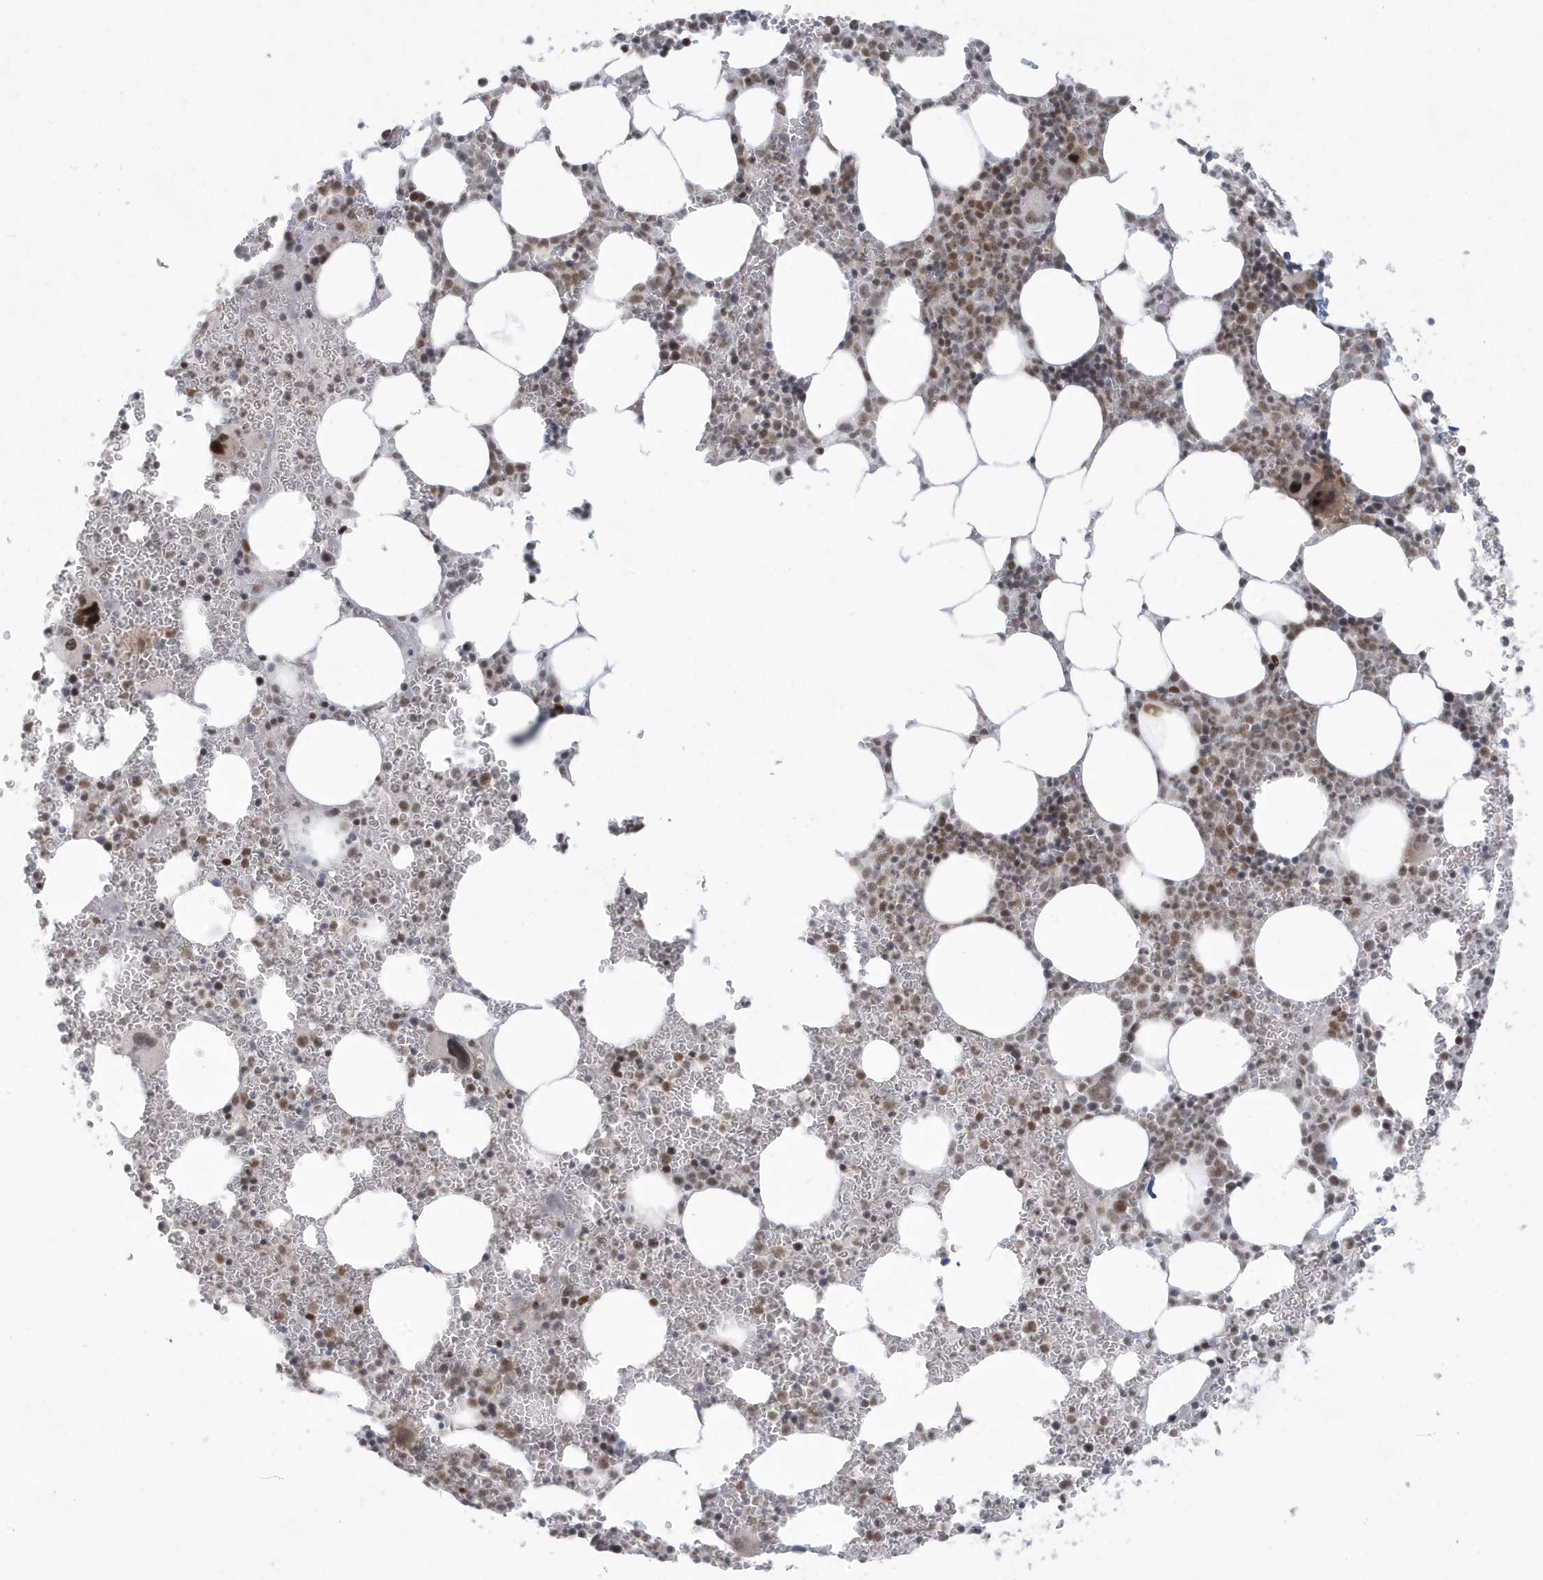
{"staining": {"intensity": "strong", "quantity": "25%-75%", "location": "nuclear"}, "tissue": "bone marrow", "cell_type": "Hematopoietic cells", "image_type": "normal", "snomed": [{"axis": "morphology", "description": "Normal tissue, NOS"}, {"axis": "topography", "description": "Bone marrow"}], "caption": "Bone marrow stained for a protein demonstrates strong nuclear positivity in hematopoietic cells. (Brightfield microscopy of DAB IHC at high magnification).", "gene": "C1orf52", "patient": {"sex": "female", "age": 78}}